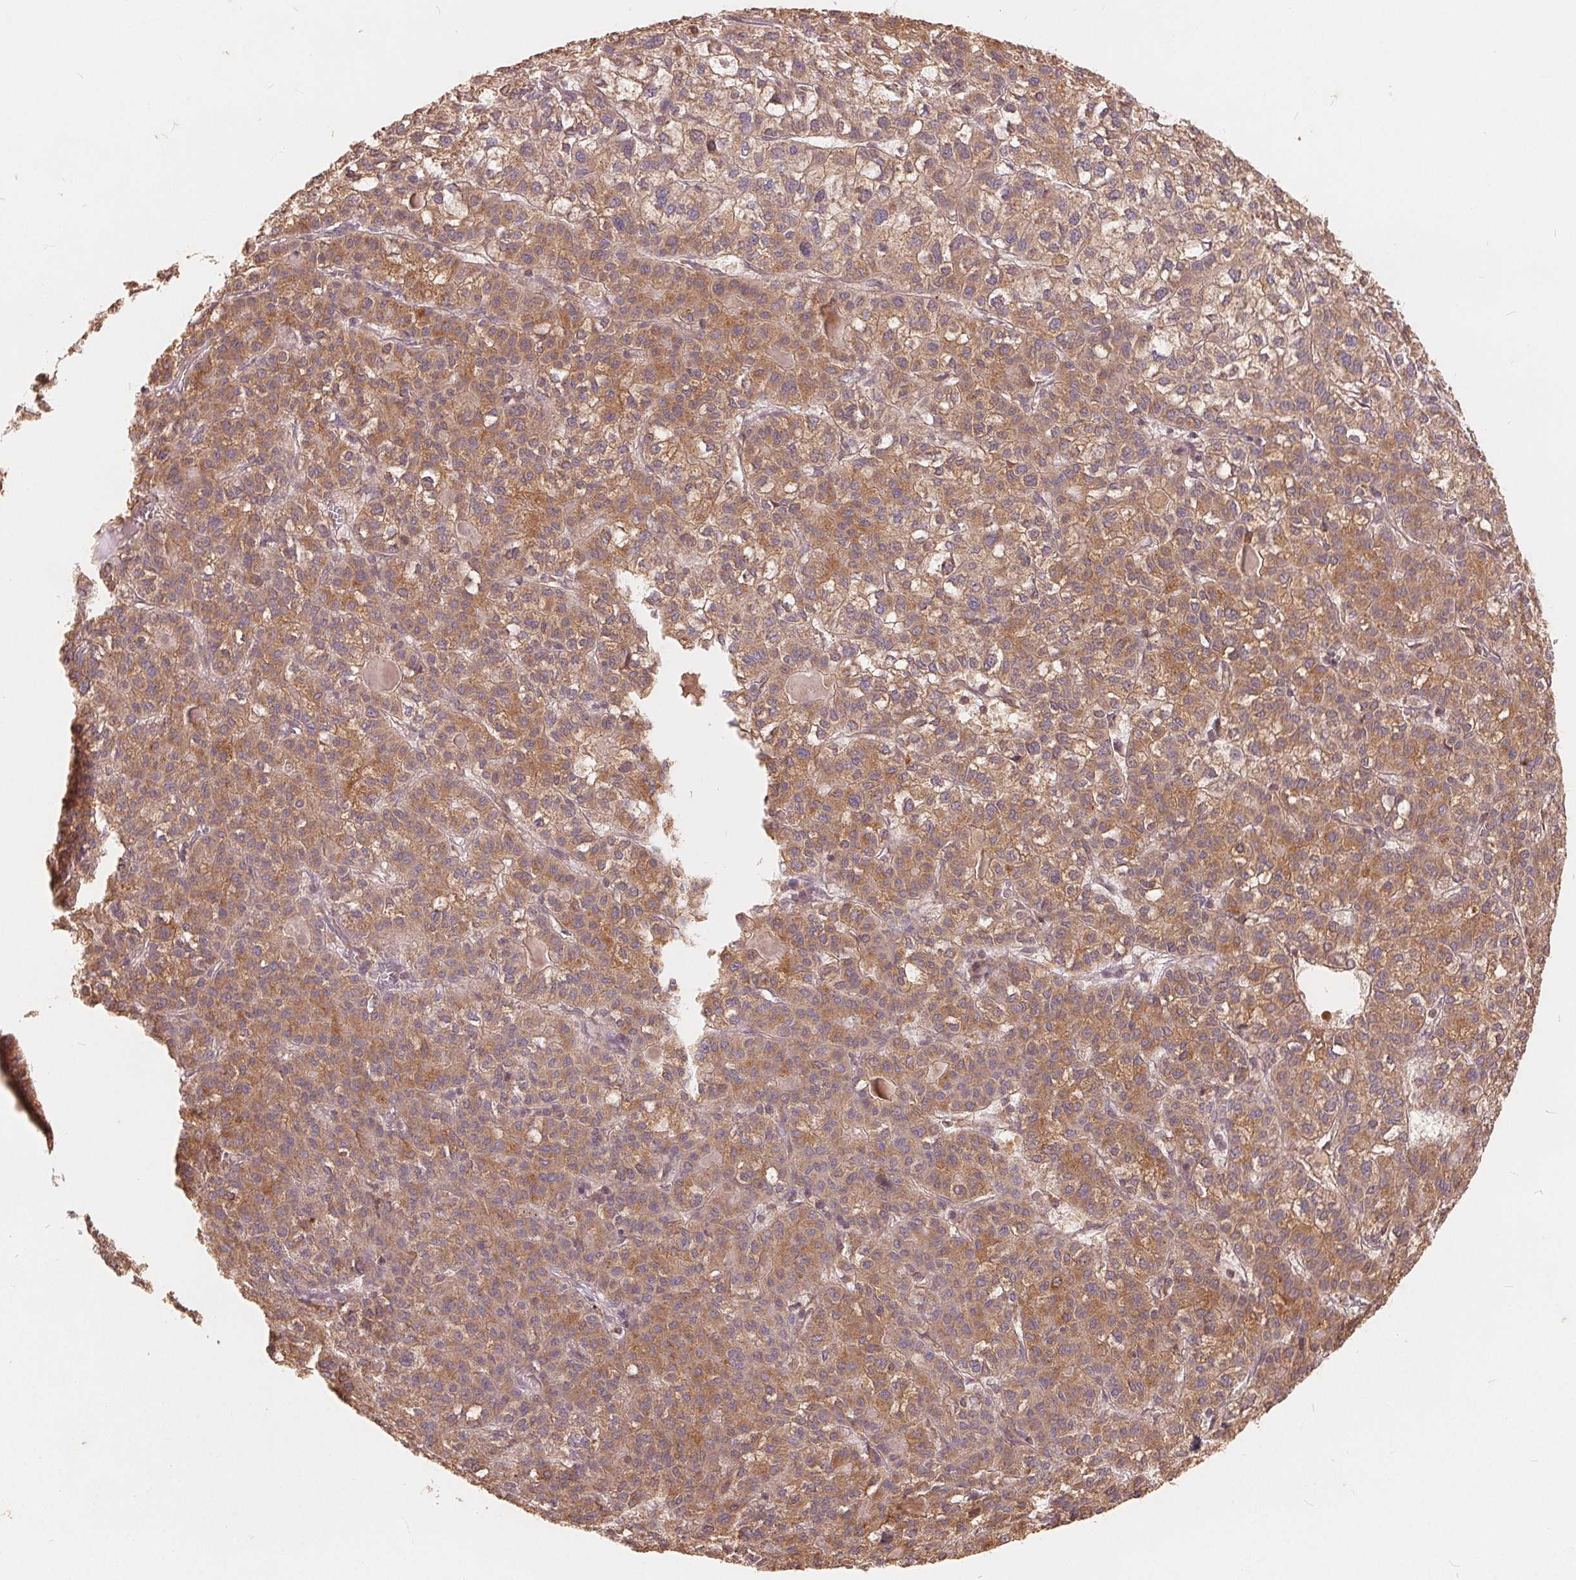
{"staining": {"intensity": "moderate", "quantity": ">75%", "location": "cytoplasmic/membranous"}, "tissue": "liver cancer", "cell_type": "Tumor cells", "image_type": "cancer", "snomed": [{"axis": "morphology", "description": "Carcinoma, Hepatocellular, NOS"}, {"axis": "topography", "description": "Liver"}], "caption": "DAB immunohistochemical staining of liver cancer exhibits moderate cytoplasmic/membranous protein expression in about >75% of tumor cells.", "gene": "CDIPT", "patient": {"sex": "female", "age": 43}}